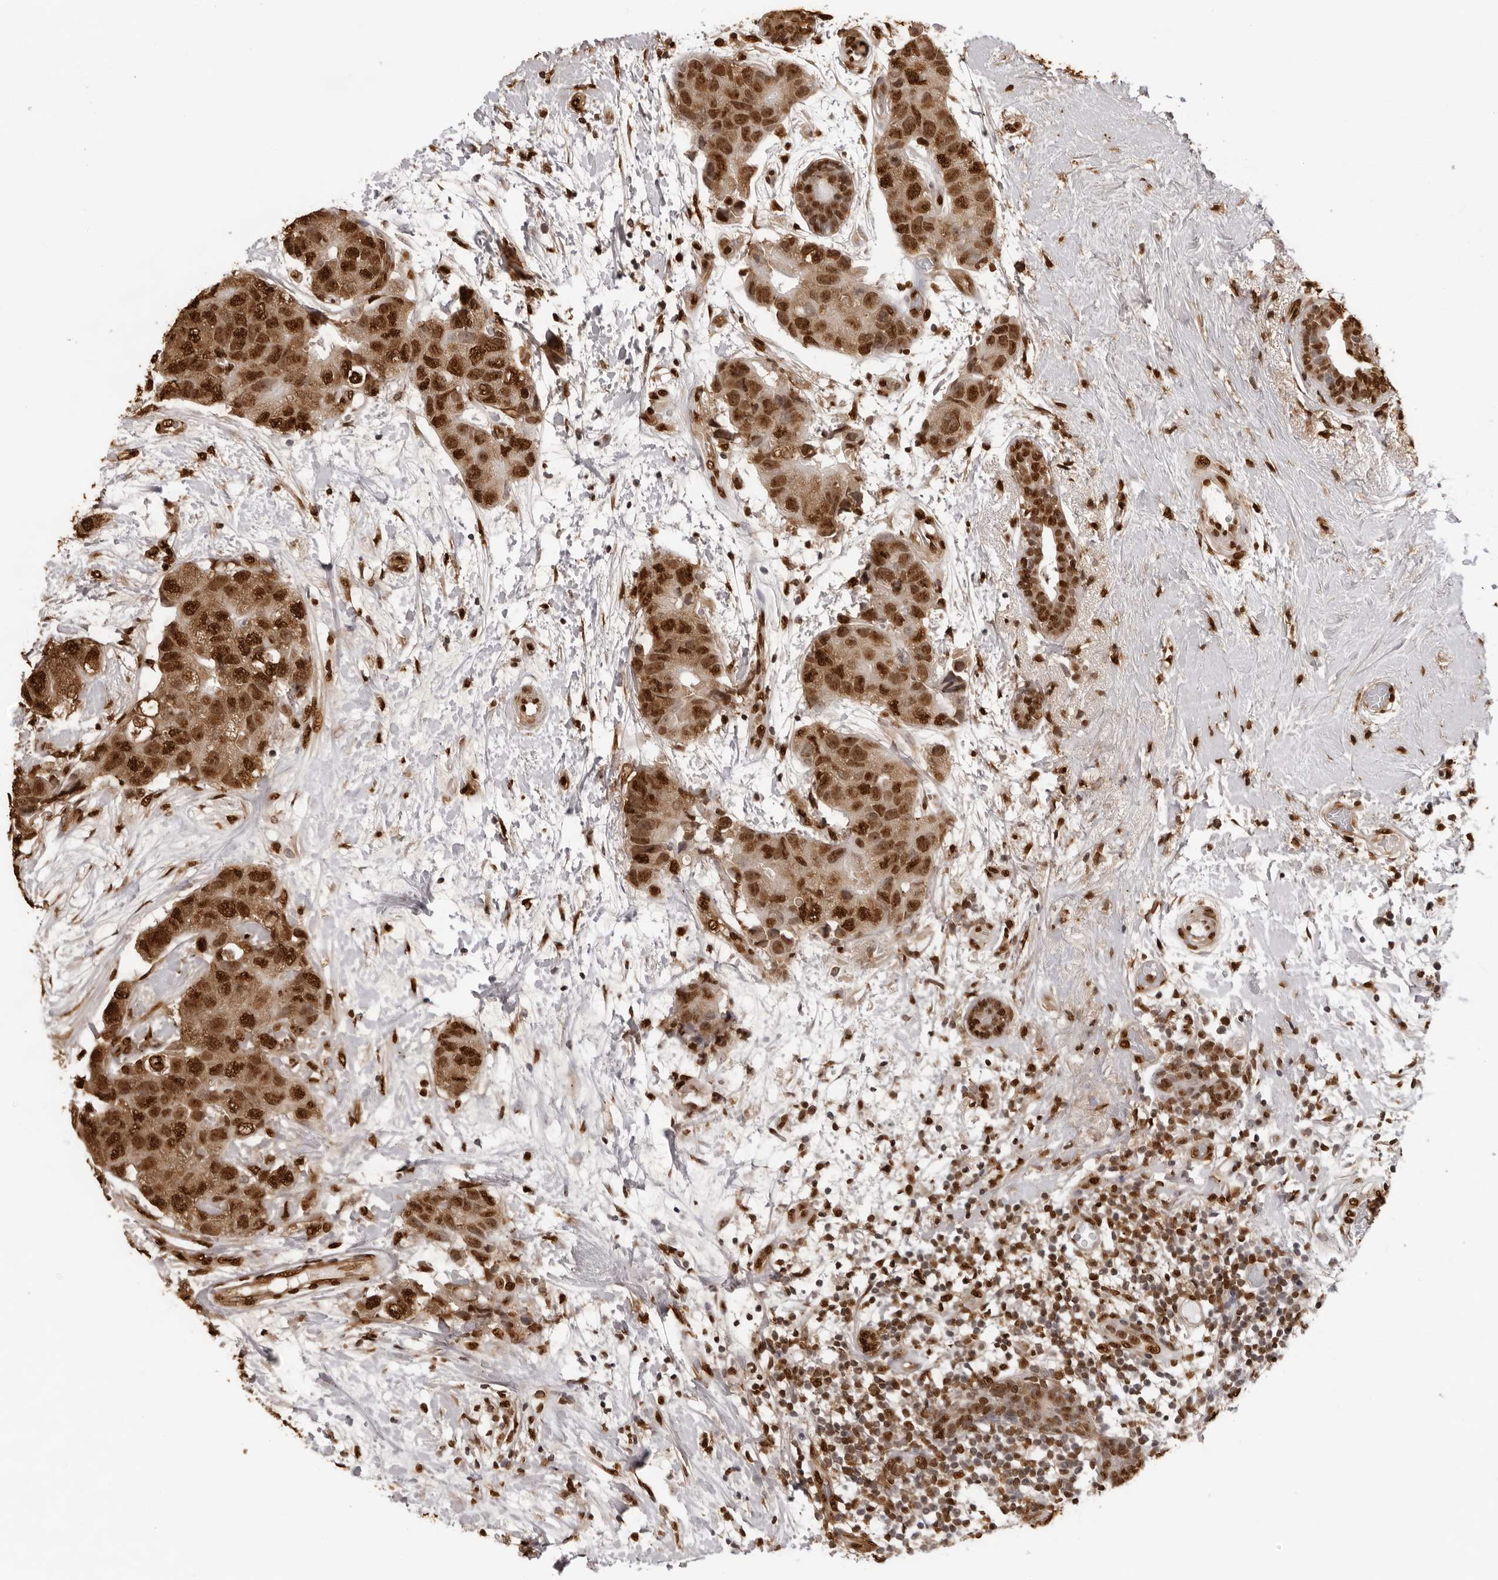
{"staining": {"intensity": "strong", "quantity": ">75%", "location": "cytoplasmic/membranous,nuclear"}, "tissue": "breast cancer", "cell_type": "Tumor cells", "image_type": "cancer", "snomed": [{"axis": "morphology", "description": "Duct carcinoma"}, {"axis": "topography", "description": "Breast"}], "caption": "IHC of human breast intraductal carcinoma shows high levels of strong cytoplasmic/membranous and nuclear staining in about >75% of tumor cells. (IHC, brightfield microscopy, high magnification).", "gene": "ZFP91", "patient": {"sex": "female", "age": 62}}